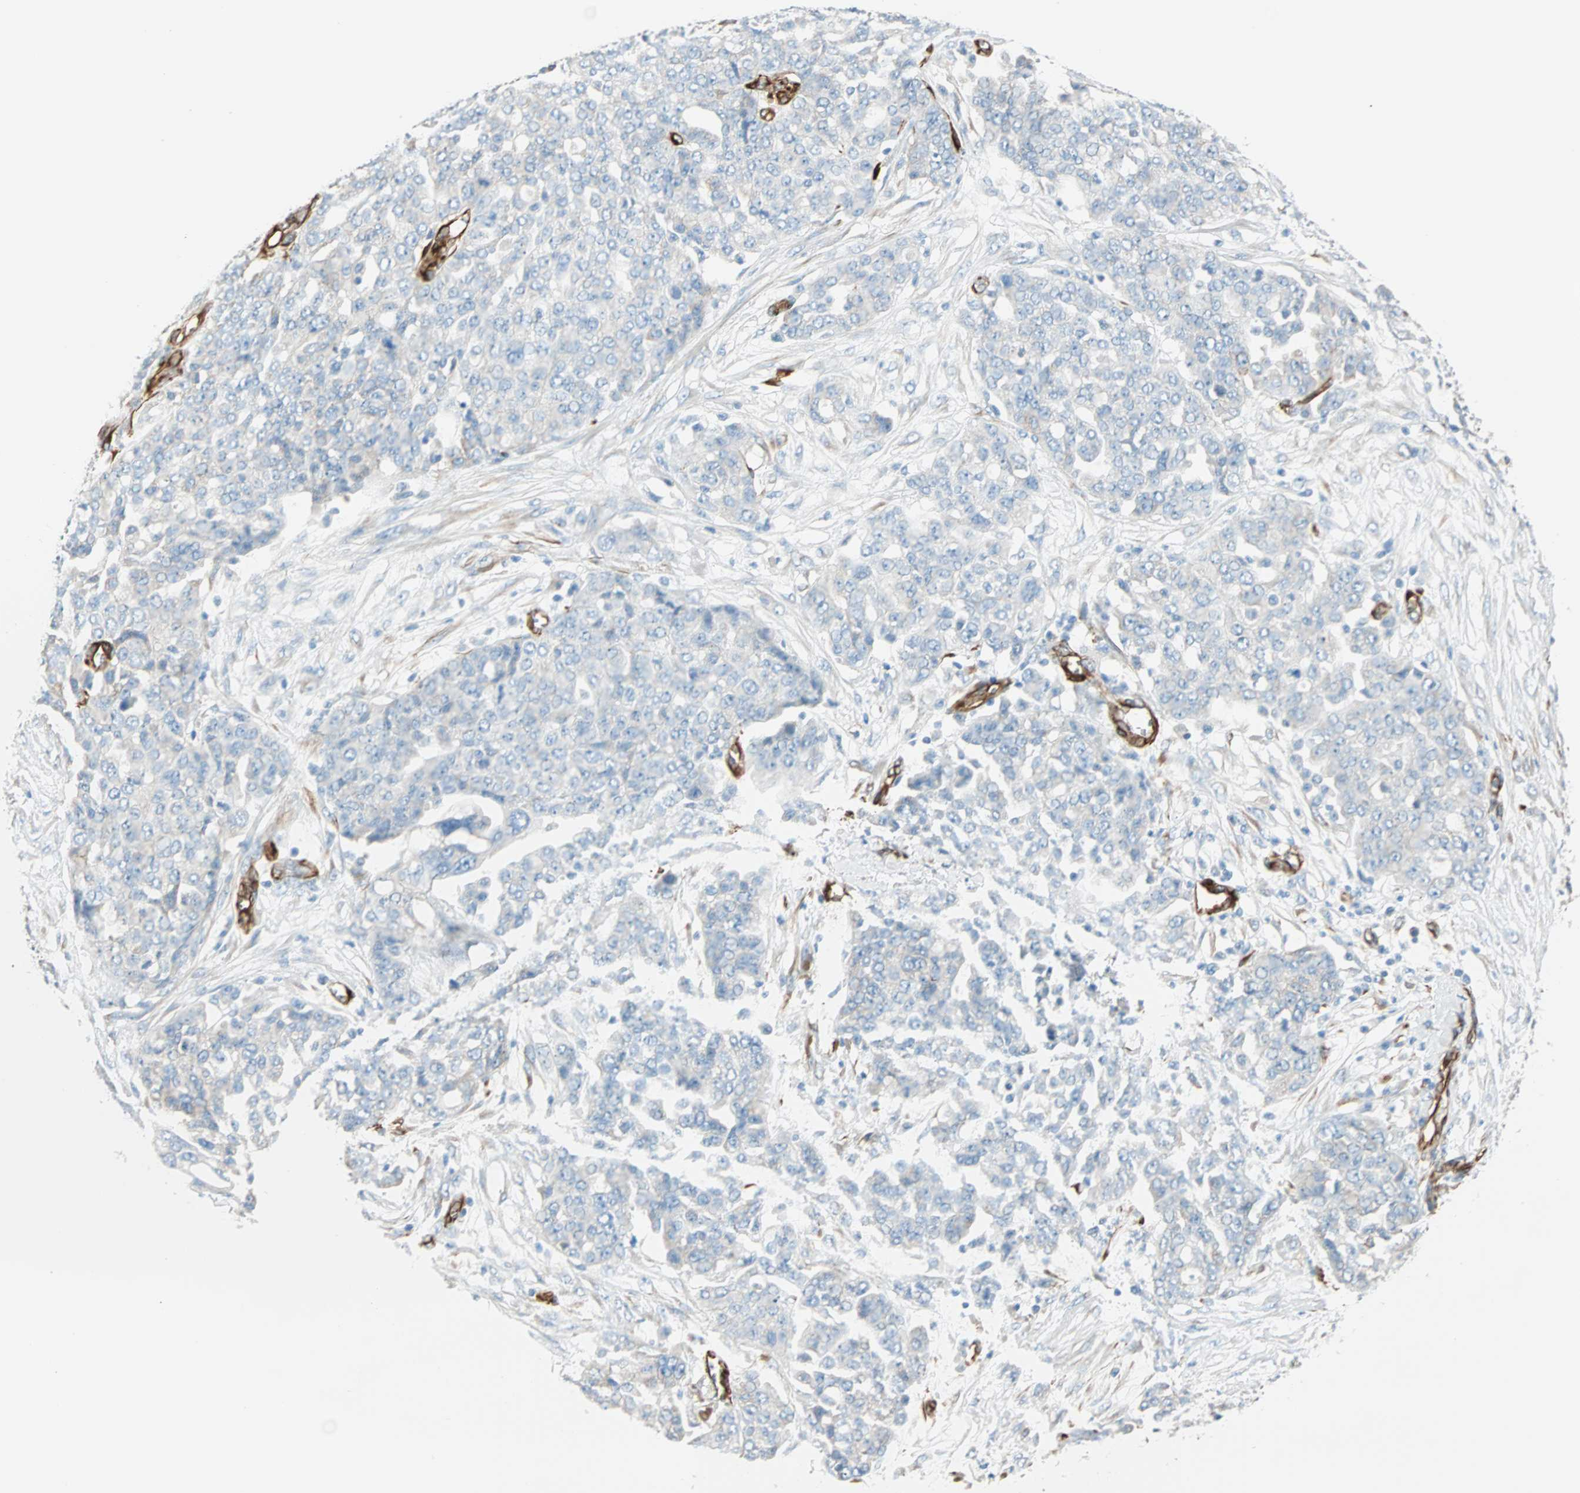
{"staining": {"intensity": "negative", "quantity": "none", "location": "none"}, "tissue": "ovarian cancer", "cell_type": "Tumor cells", "image_type": "cancer", "snomed": [{"axis": "morphology", "description": "Cystadenocarcinoma, serous, NOS"}, {"axis": "topography", "description": "Soft tissue"}, {"axis": "topography", "description": "Ovary"}], "caption": "This is an immunohistochemistry (IHC) photomicrograph of human ovarian cancer (serous cystadenocarcinoma). There is no positivity in tumor cells.", "gene": "NES", "patient": {"sex": "female", "age": 57}}